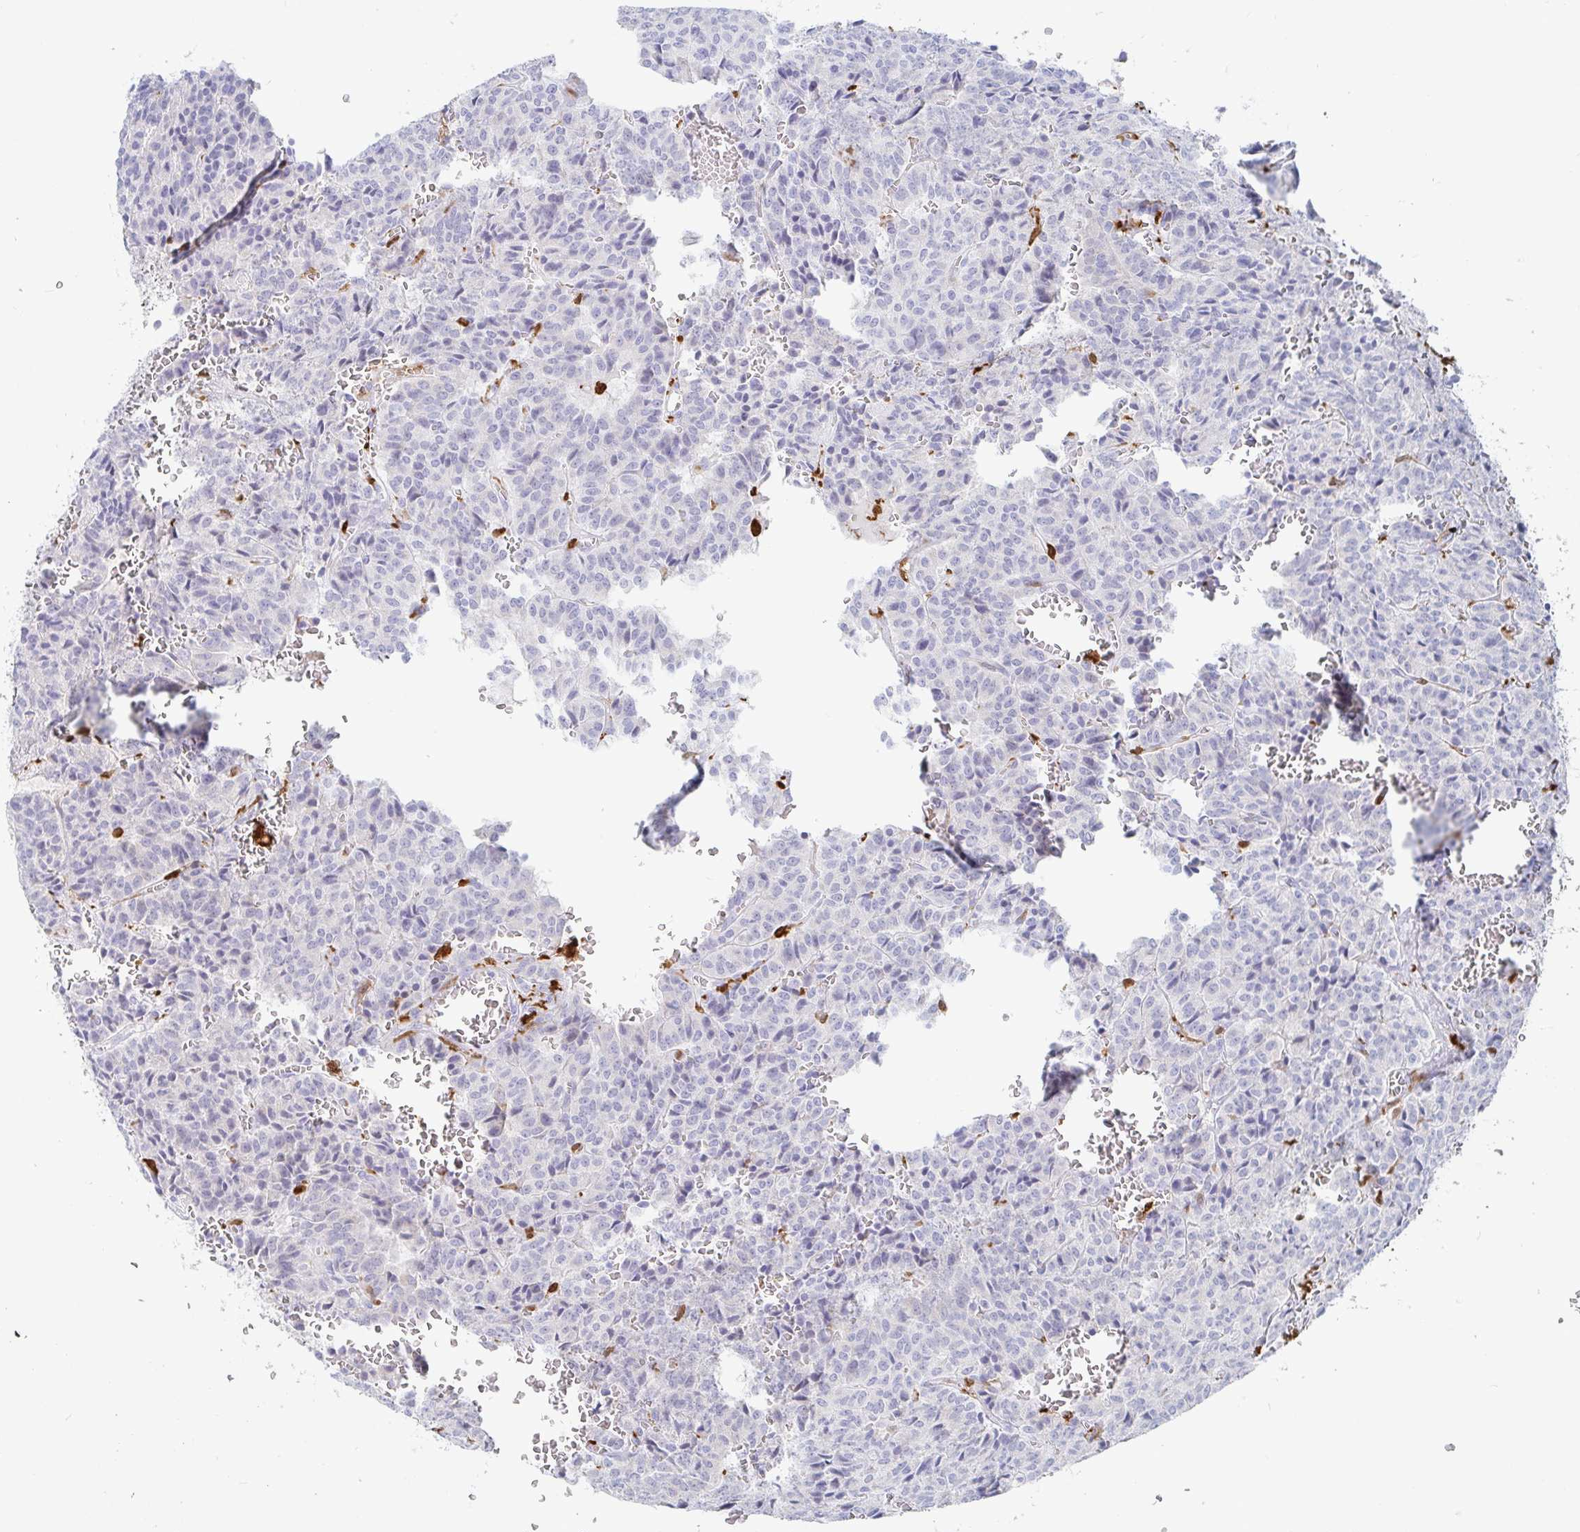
{"staining": {"intensity": "negative", "quantity": "none", "location": "none"}, "tissue": "carcinoid", "cell_type": "Tumor cells", "image_type": "cancer", "snomed": [{"axis": "morphology", "description": "Carcinoid, malignant, NOS"}, {"axis": "topography", "description": "Lung"}], "caption": "IHC histopathology image of neoplastic tissue: human carcinoid stained with DAB demonstrates no significant protein staining in tumor cells.", "gene": "OR2A4", "patient": {"sex": "male", "age": 70}}